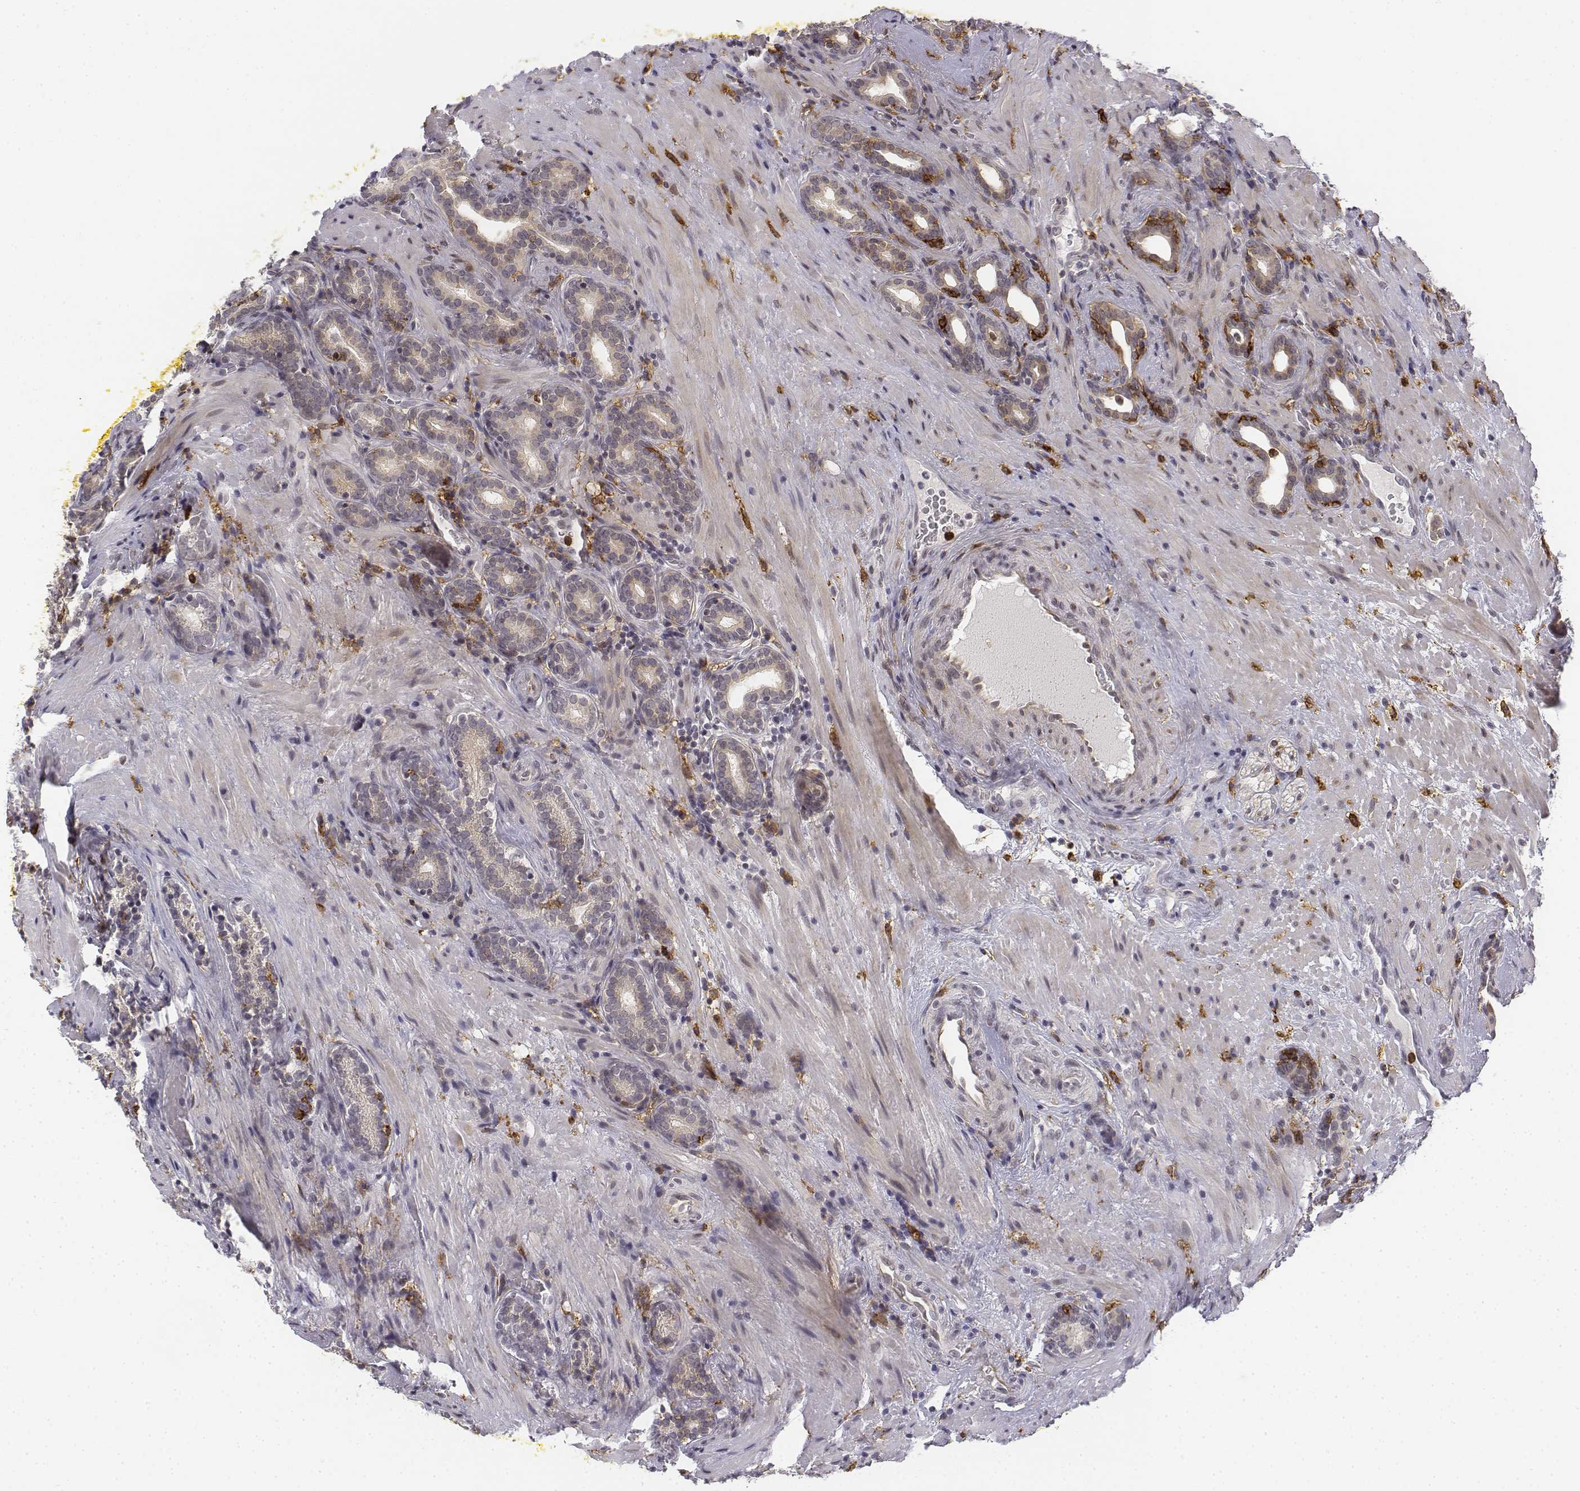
{"staining": {"intensity": "negative", "quantity": "none", "location": "none"}, "tissue": "prostate cancer", "cell_type": "Tumor cells", "image_type": "cancer", "snomed": [{"axis": "morphology", "description": "Adenocarcinoma, NOS"}, {"axis": "topography", "description": "Prostate"}], "caption": "Immunohistochemical staining of prostate adenocarcinoma demonstrates no significant positivity in tumor cells.", "gene": "CD14", "patient": {"sex": "male", "age": 66}}